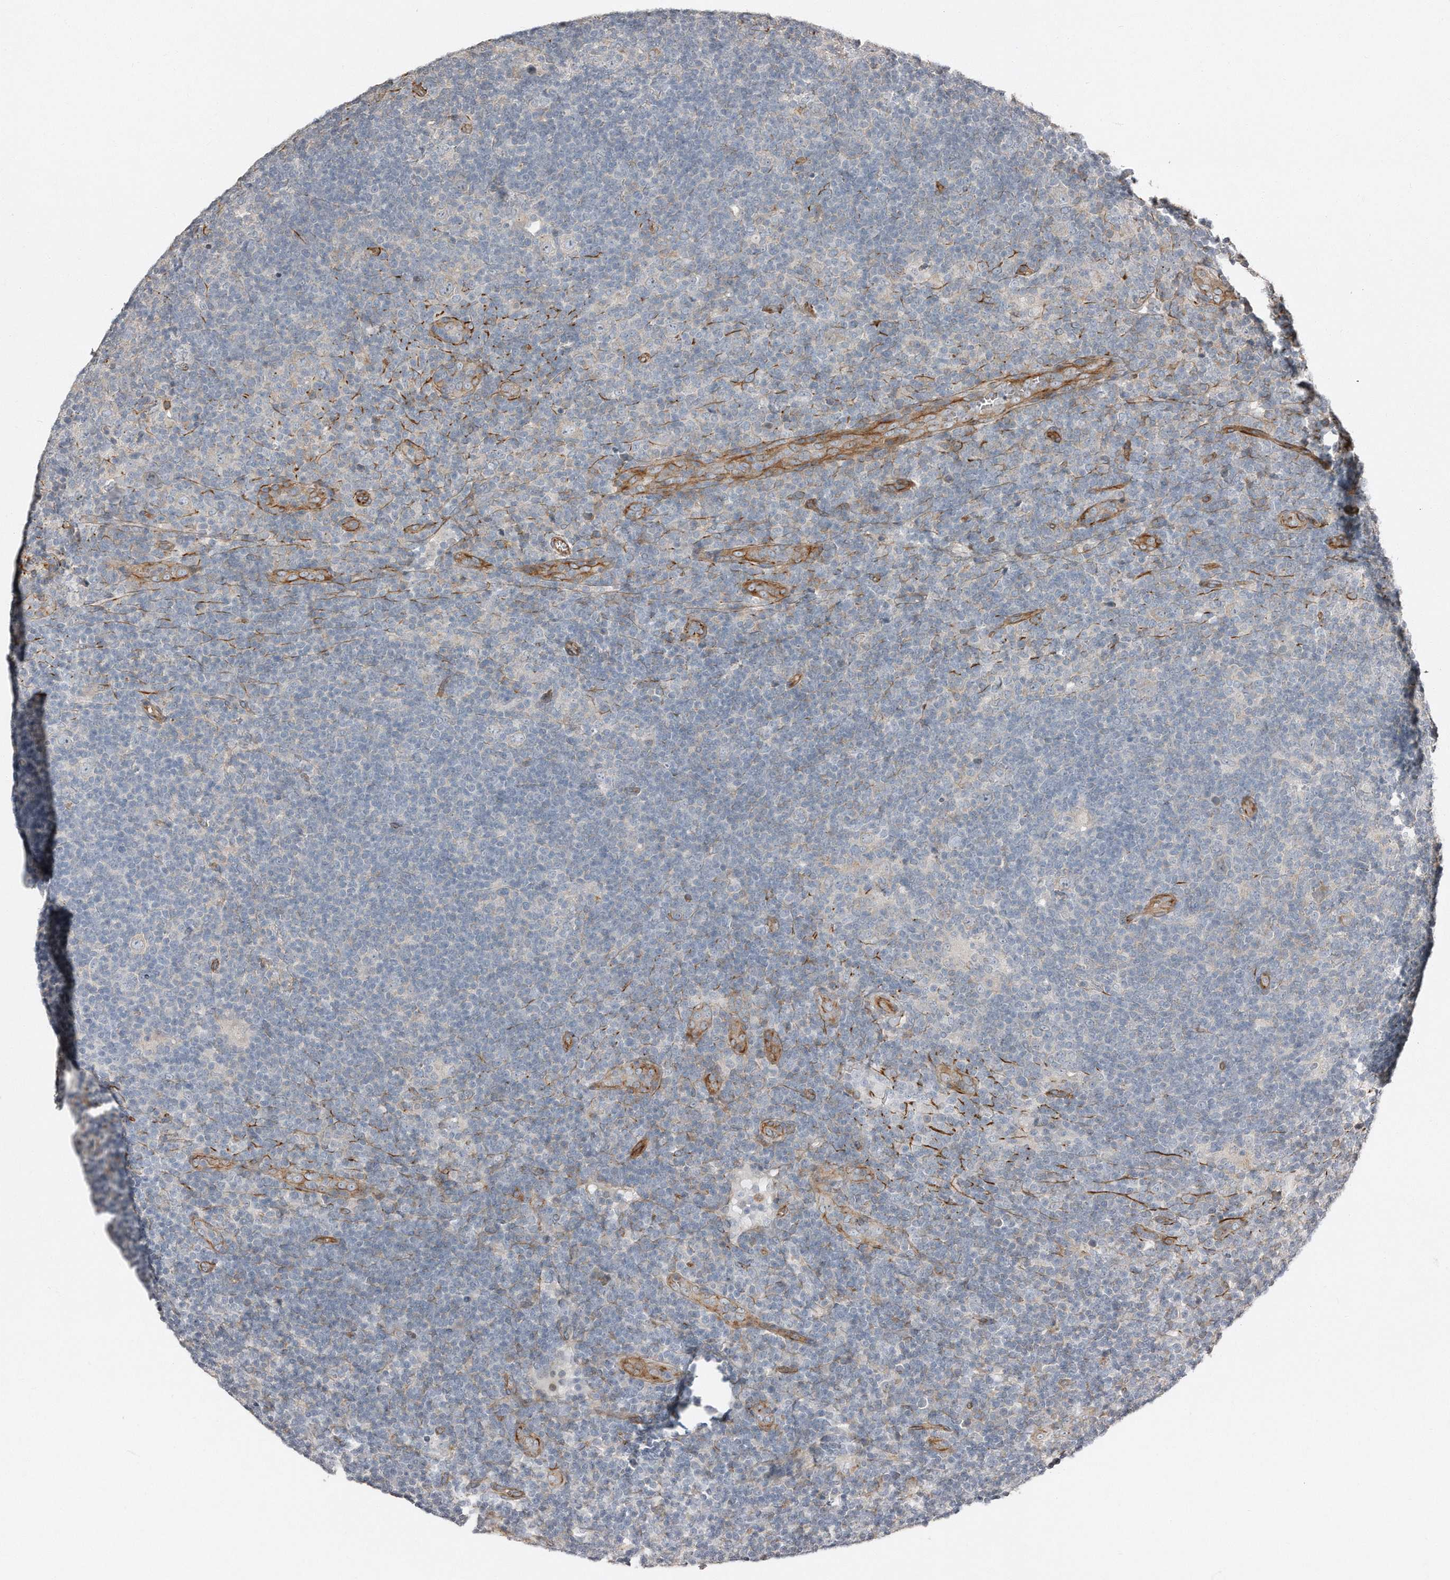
{"staining": {"intensity": "moderate", "quantity": "<25%", "location": "cytoplasmic/membranous"}, "tissue": "lymphoma", "cell_type": "Tumor cells", "image_type": "cancer", "snomed": [{"axis": "morphology", "description": "Hodgkin's disease, NOS"}, {"axis": "topography", "description": "Lymph node"}], "caption": "A low amount of moderate cytoplasmic/membranous staining is present in about <25% of tumor cells in Hodgkin's disease tissue. The protein is stained brown, and the nuclei are stained in blue (DAB IHC with brightfield microscopy, high magnification).", "gene": "SNAP47", "patient": {"sex": "female", "age": 57}}